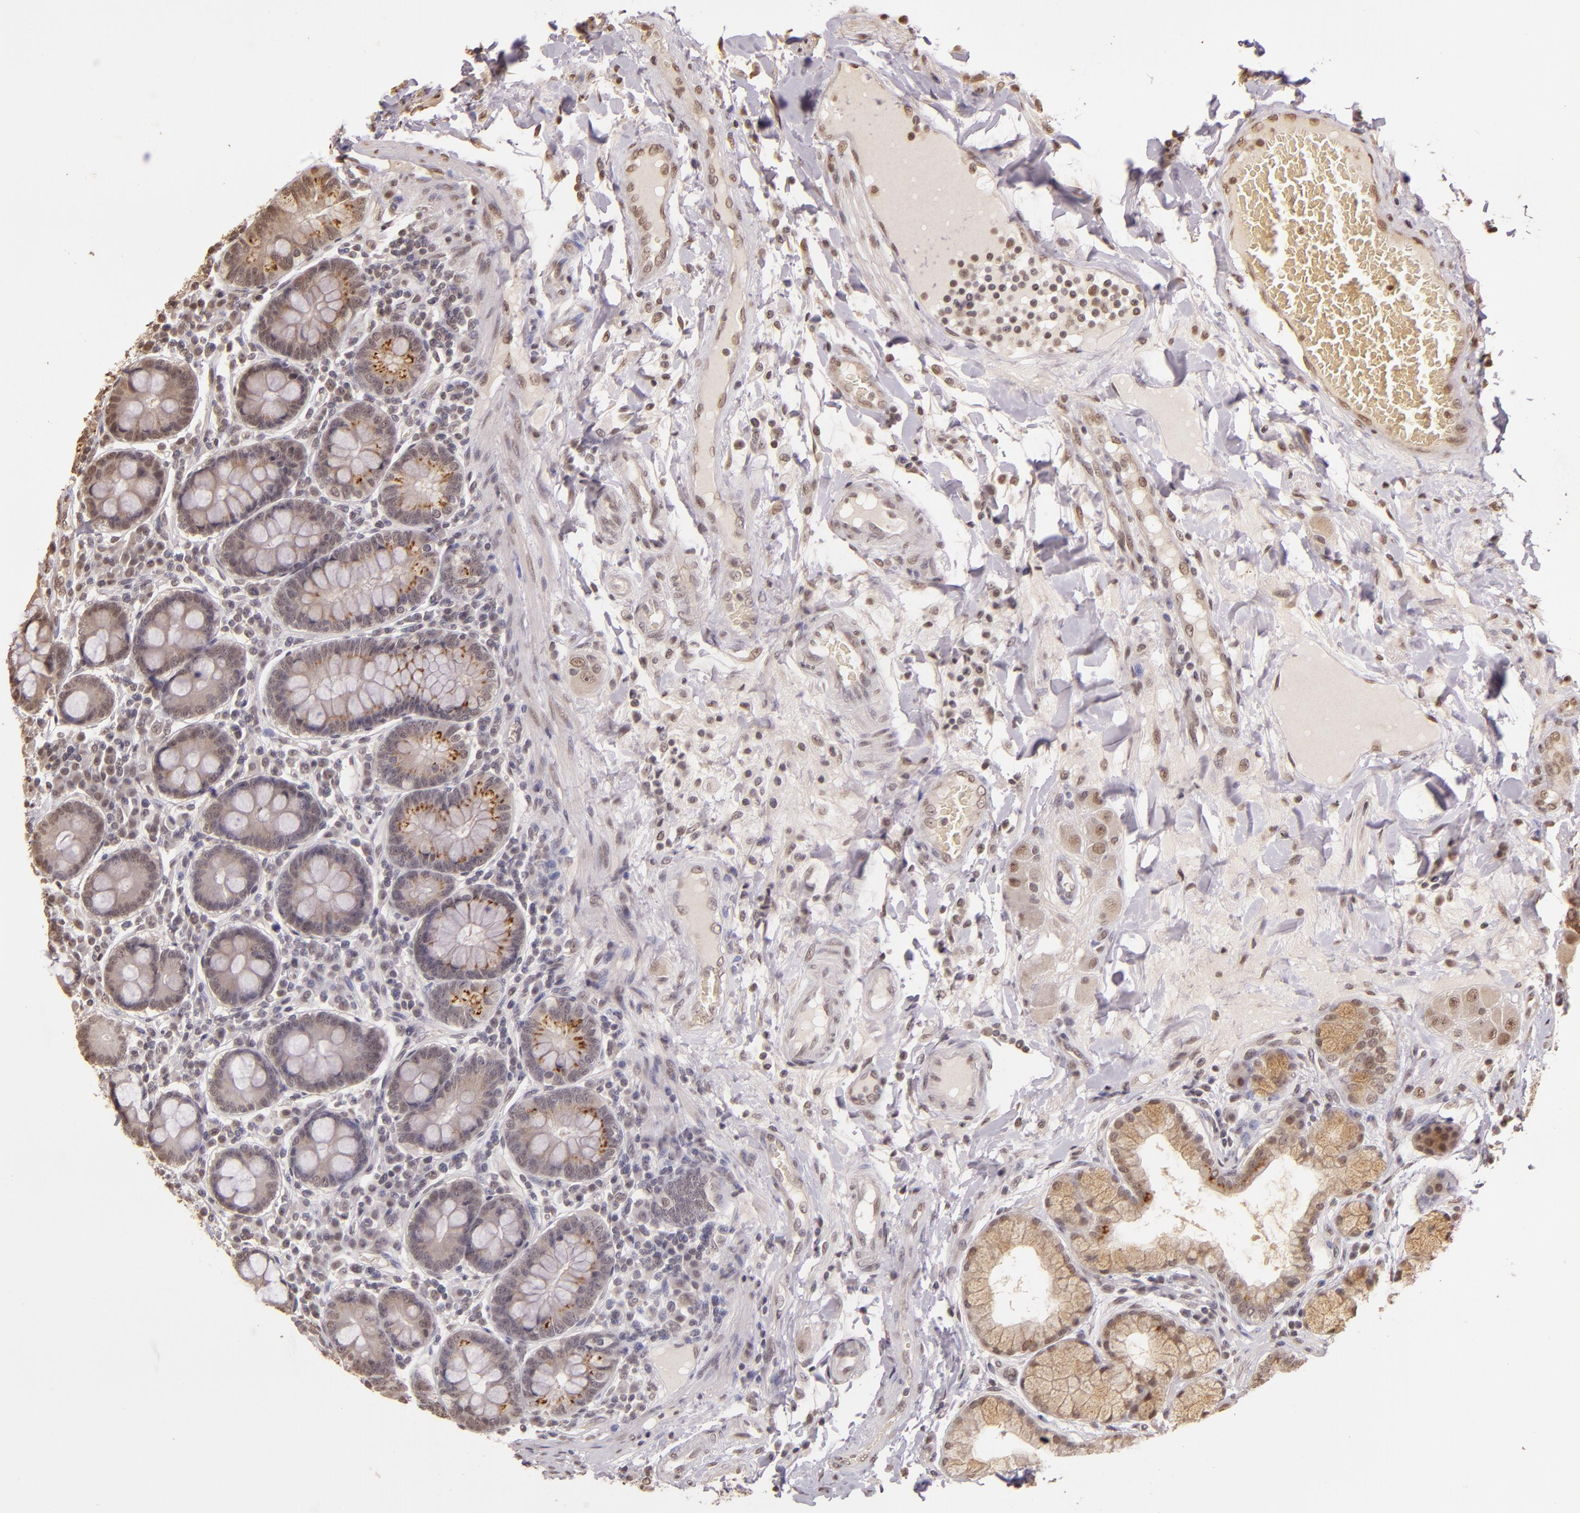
{"staining": {"intensity": "moderate", "quantity": "<25%", "location": "cytoplasmic/membranous"}, "tissue": "duodenum", "cell_type": "Glandular cells", "image_type": "normal", "snomed": [{"axis": "morphology", "description": "Normal tissue, NOS"}, {"axis": "topography", "description": "Duodenum"}], "caption": "Normal duodenum reveals moderate cytoplasmic/membranous staining in approximately <25% of glandular cells.", "gene": "CUL1", "patient": {"sex": "male", "age": 50}}